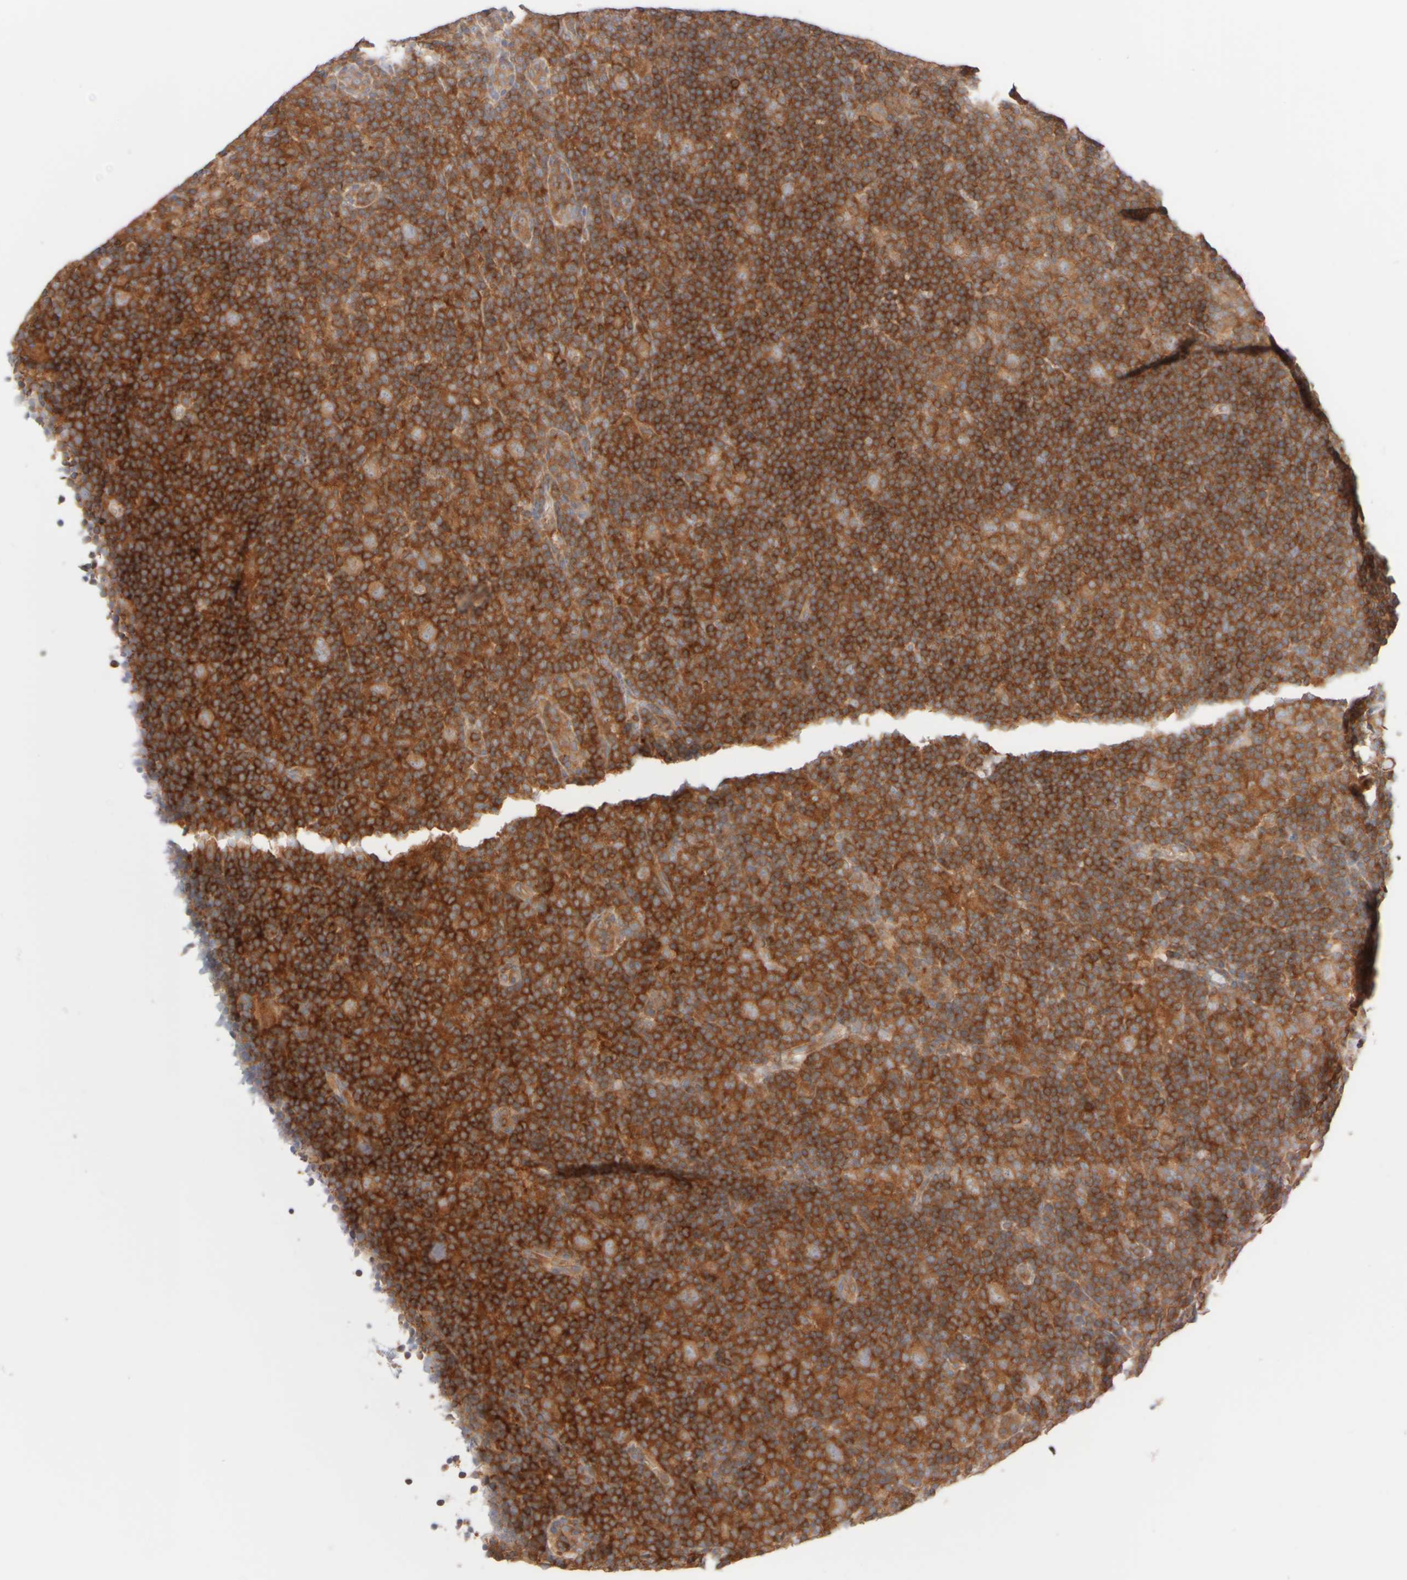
{"staining": {"intensity": "moderate", "quantity": ">75%", "location": "cytoplasmic/membranous"}, "tissue": "lymphoma", "cell_type": "Tumor cells", "image_type": "cancer", "snomed": [{"axis": "morphology", "description": "Hodgkin's disease, NOS"}, {"axis": "topography", "description": "Lymph node"}], "caption": "Lymphoma tissue reveals moderate cytoplasmic/membranous staining in about >75% of tumor cells Using DAB (3,3'-diaminobenzidine) (brown) and hematoxylin (blue) stains, captured at high magnification using brightfield microscopy.", "gene": "RABEP1", "patient": {"sex": "female", "age": 57}}